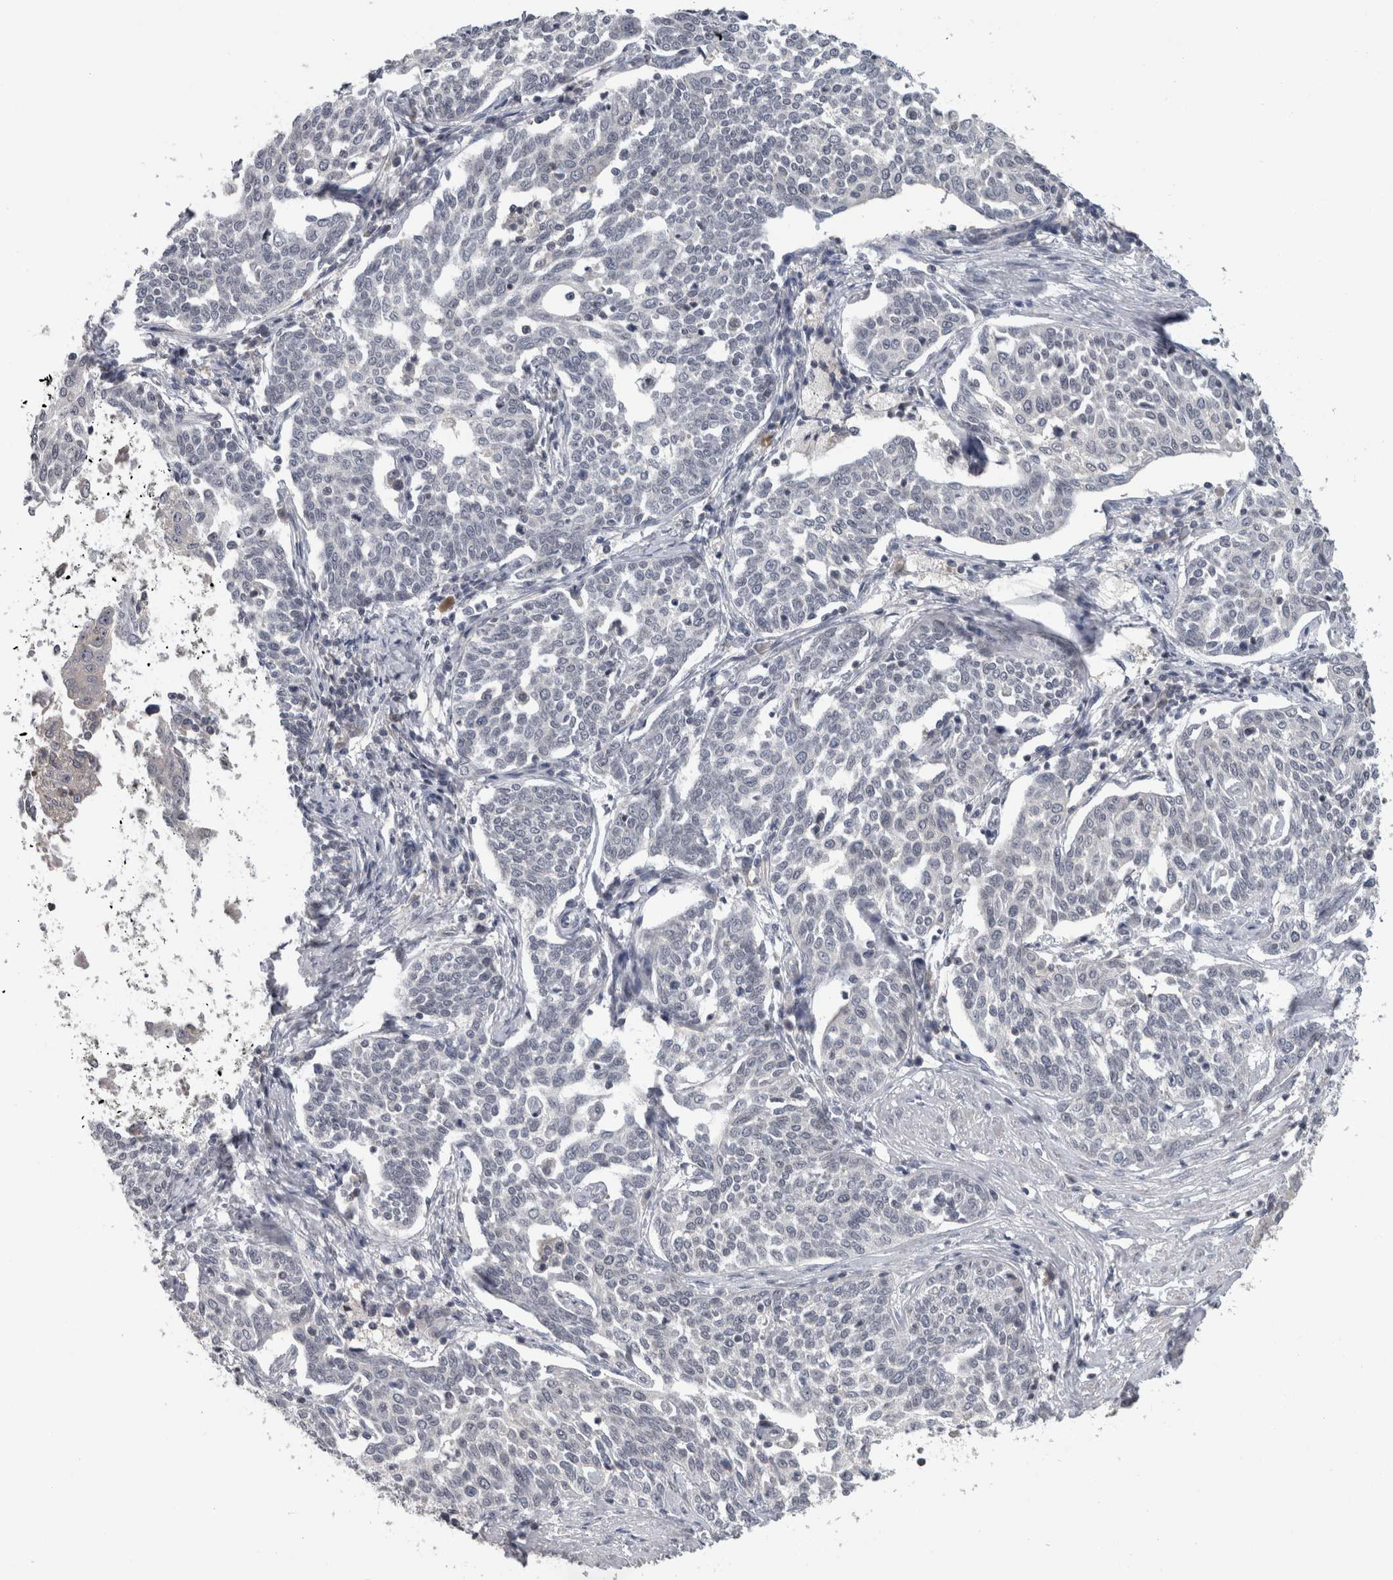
{"staining": {"intensity": "negative", "quantity": "none", "location": "none"}, "tissue": "cervical cancer", "cell_type": "Tumor cells", "image_type": "cancer", "snomed": [{"axis": "morphology", "description": "Squamous cell carcinoma, NOS"}, {"axis": "topography", "description": "Cervix"}], "caption": "This is an immunohistochemistry image of cervical cancer. There is no expression in tumor cells.", "gene": "RBM28", "patient": {"sex": "female", "age": 34}}